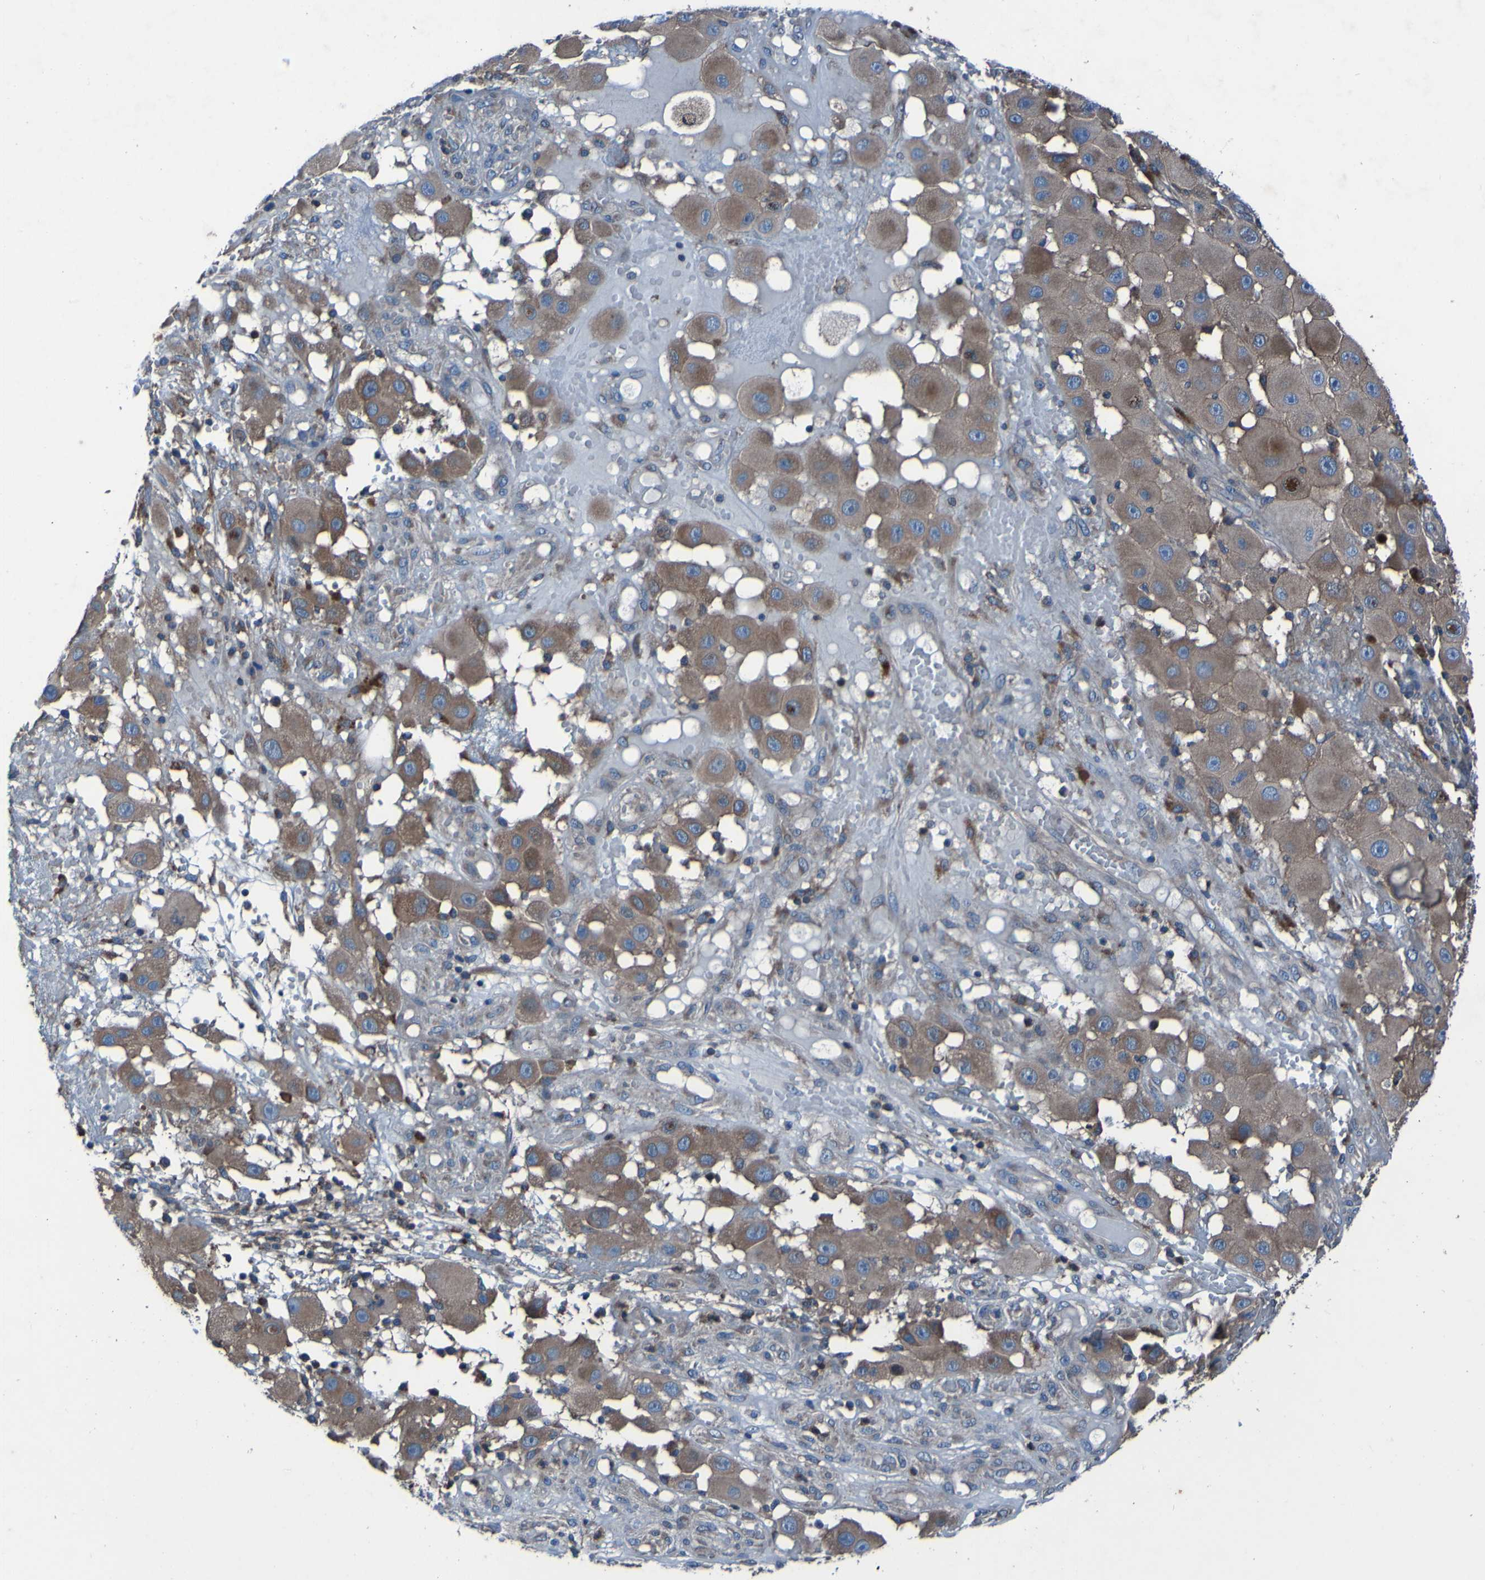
{"staining": {"intensity": "moderate", "quantity": ">75%", "location": "cytoplasmic/membranous,nuclear"}, "tissue": "melanoma", "cell_type": "Tumor cells", "image_type": "cancer", "snomed": [{"axis": "morphology", "description": "Malignant melanoma, NOS"}, {"axis": "topography", "description": "Skin"}], "caption": "This histopathology image exhibits IHC staining of human malignant melanoma, with medium moderate cytoplasmic/membranous and nuclear staining in about >75% of tumor cells.", "gene": "RAB5B", "patient": {"sex": "female", "age": 81}}